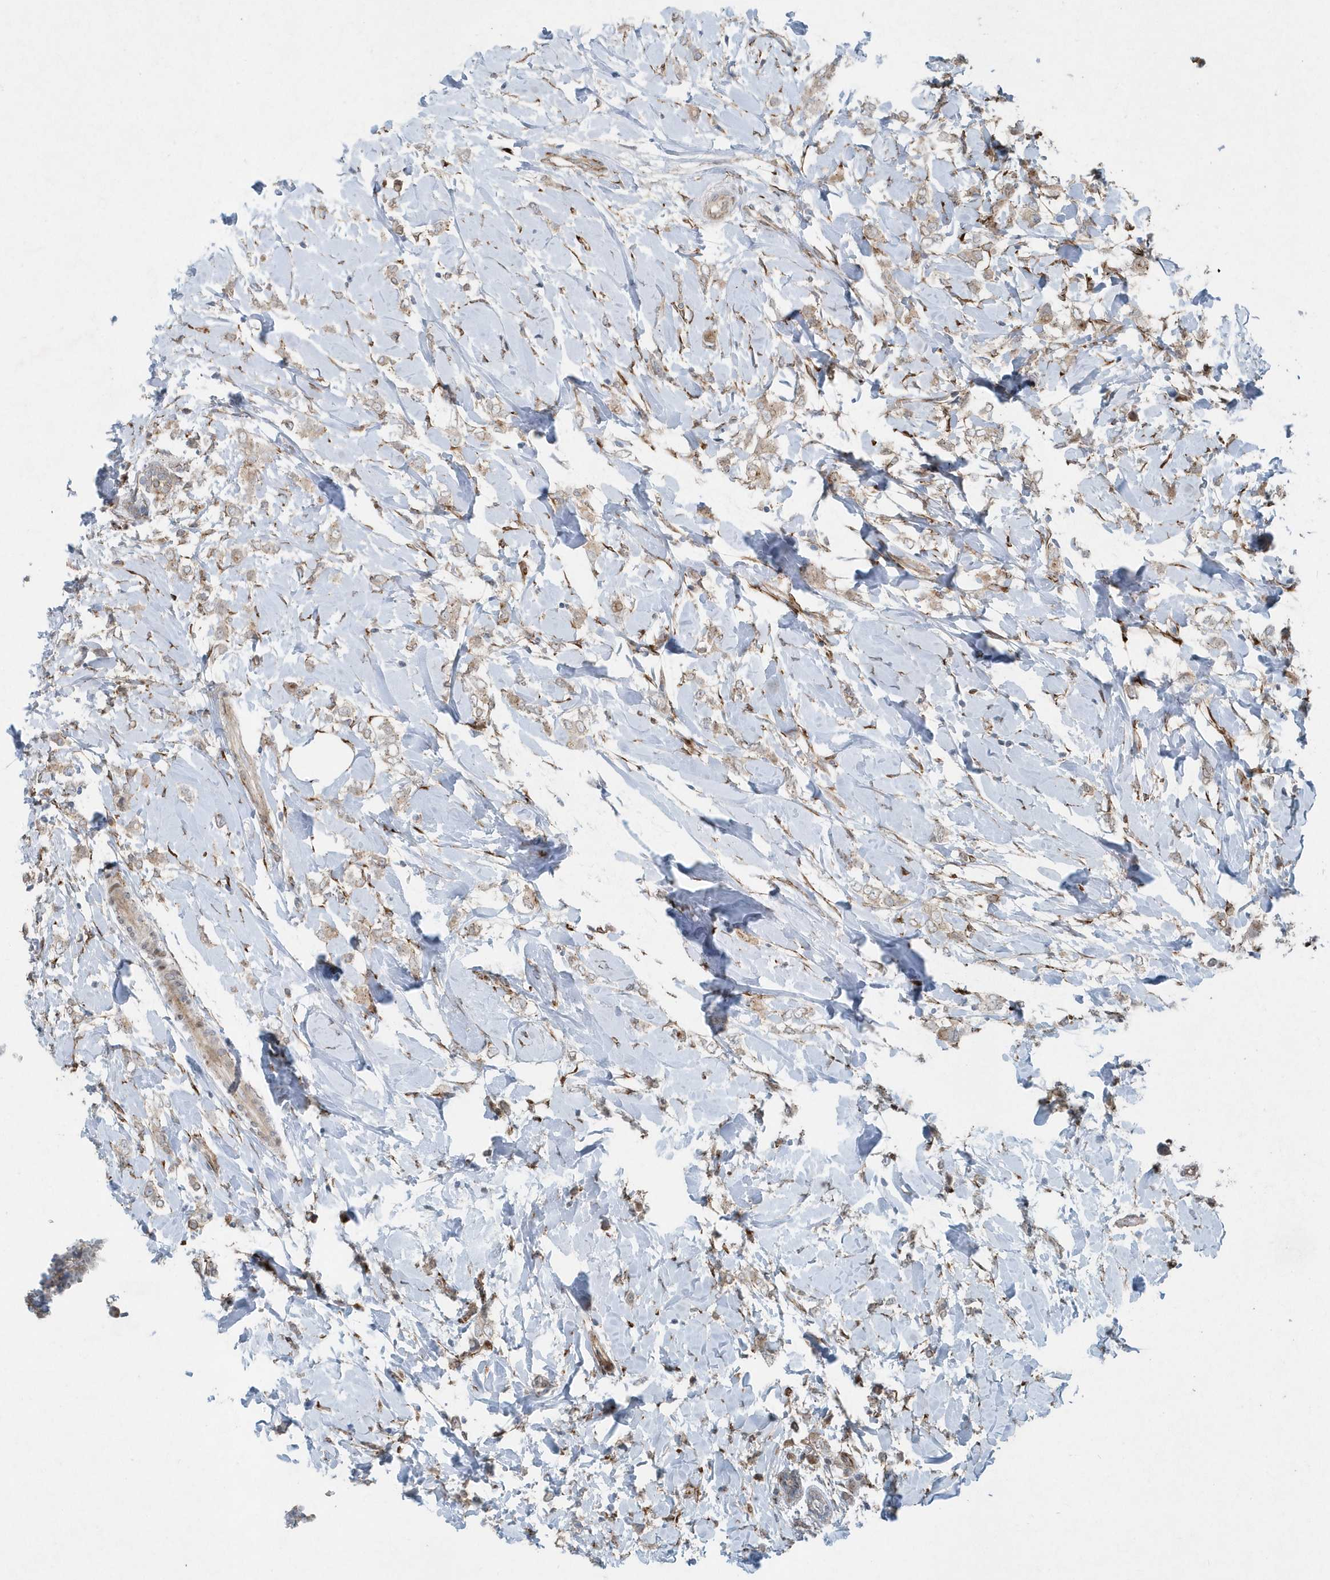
{"staining": {"intensity": "weak", "quantity": ">75%", "location": "cytoplasmic/membranous"}, "tissue": "breast cancer", "cell_type": "Tumor cells", "image_type": "cancer", "snomed": [{"axis": "morphology", "description": "Normal tissue, NOS"}, {"axis": "morphology", "description": "Lobular carcinoma"}, {"axis": "topography", "description": "Breast"}], "caption": "Immunohistochemistry (DAB (3,3'-diaminobenzidine)) staining of human breast cancer (lobular carcinoma) demonstrates weak cytoplasmic/membranous protein expression in approximately >75% of tumor cells. The protein of interest is shown in brown color, while the nuclei are stained blue.", "gene": "FAM98A", "patient": {"sex": "female", "age": 47}}